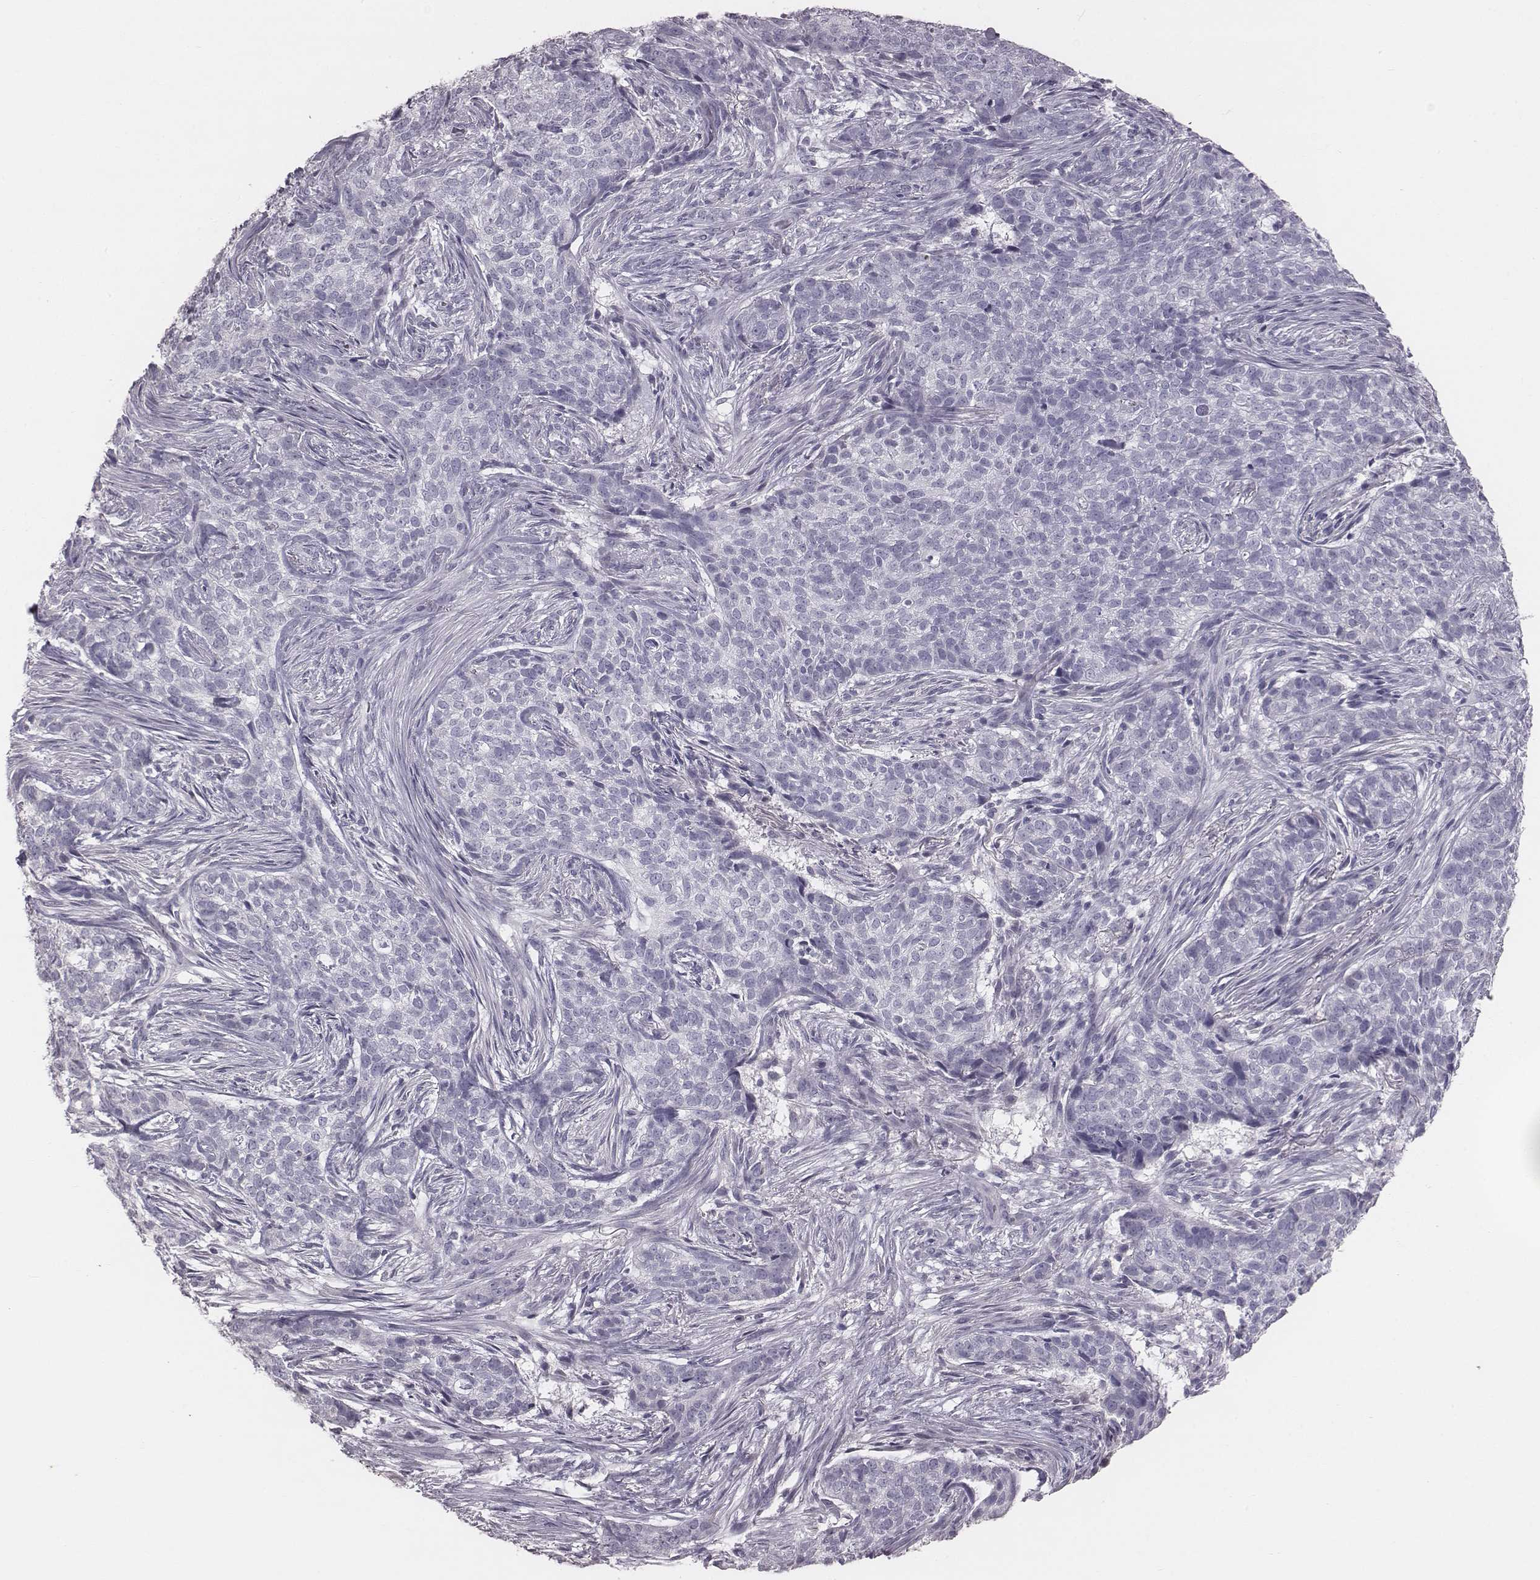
{"staining": {"intensity": "negative", "quantity": "none", "location": "none"}, "tissue": "skin cancer", "cell_type": "Tumor cells", "image_type": "cancer", "snomed": [{"axis": "morphology", "description": "Basal cell carcinoma"}, {"axis": "topography", "description": "Skin"}], "caption": "Tumor cells are negative for protein expression in human basal cell carcinoma (skin).", "gene": "C6orf58", "patient": {"sex": "female", "age": 69}}